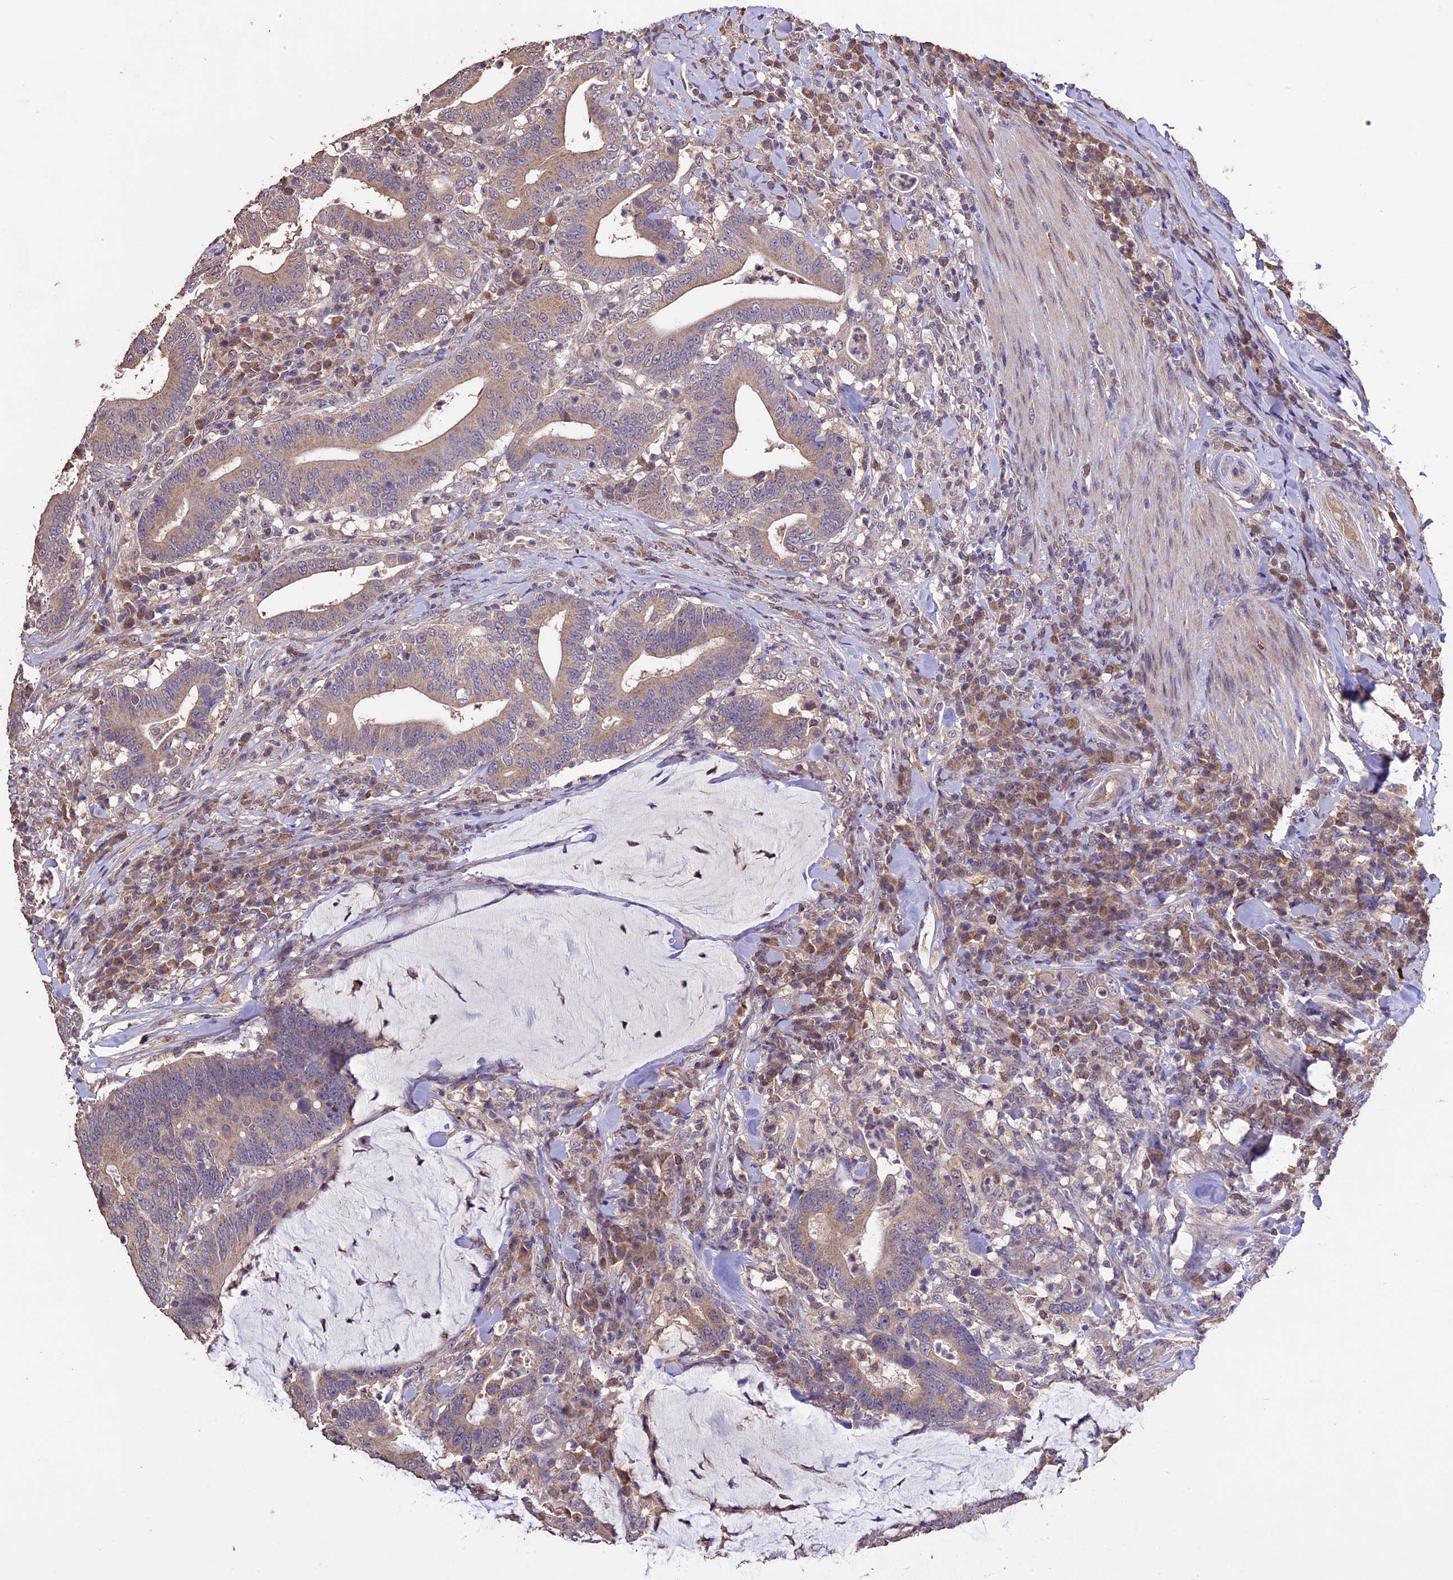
{"staining": {"intensity": "weak", "quantity": "25%-75%", "location": "cytoplasmic/membranous"}, "tissue": "colorectal cancer", "cell_type": "Tumor cells", "image_type": "cancer", "snomed": [{"axis": "morphology", "description": "Adenocarcinoma, NOS"}, {"axis": "topography", "description": "Colon"}], "caption": "Colorectal cancer stained for a protein (brown) reveals weak cytoplasmic/membranous positive positivity in approximately 25%-75% of tumor cells.", "gene": "DIS3L", "patient": {"sex": "female", "age": 66}}